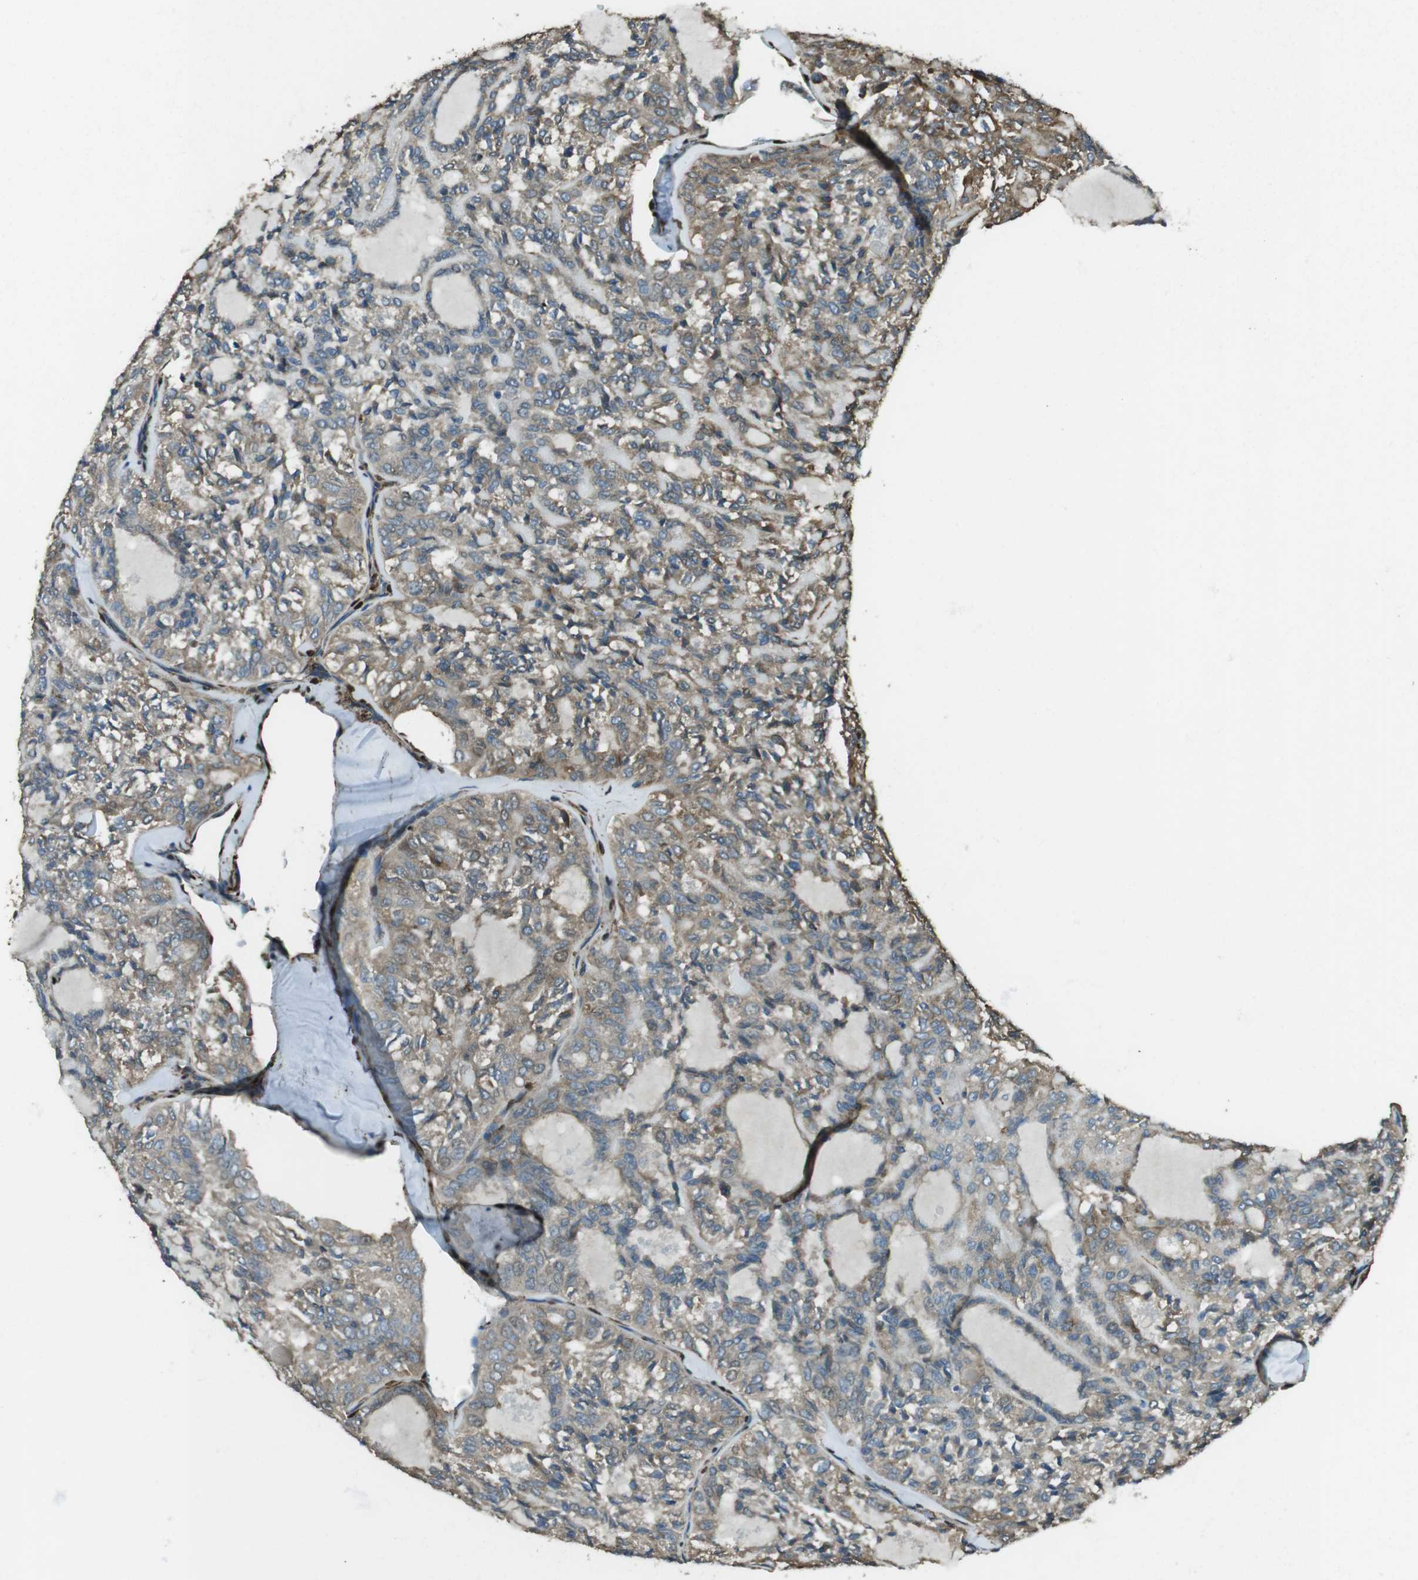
{"staining": {"intensity": "weak", "quantity": ">75%", "location": "cytoplasmic/membranous"}, "tissue": "thyroid cancer", "cell_type": "Tumor cells", "image_type": "cancer", "snomed": [{"axis": "morphology", "description": "Follicular adenoma carcinoma, NOS"}, {"axis": "topography", "description": "Thyroid gland"}], "caption": "This is a photomicrograph of IHC staining of thyroid cancer (follicular adenoma carcinoma), which shows weak positivity in the cytoplasmic/membranous of tumor cells.", "gene": "SFT2D1", "patient": {"sex": "male", "age": 75}}